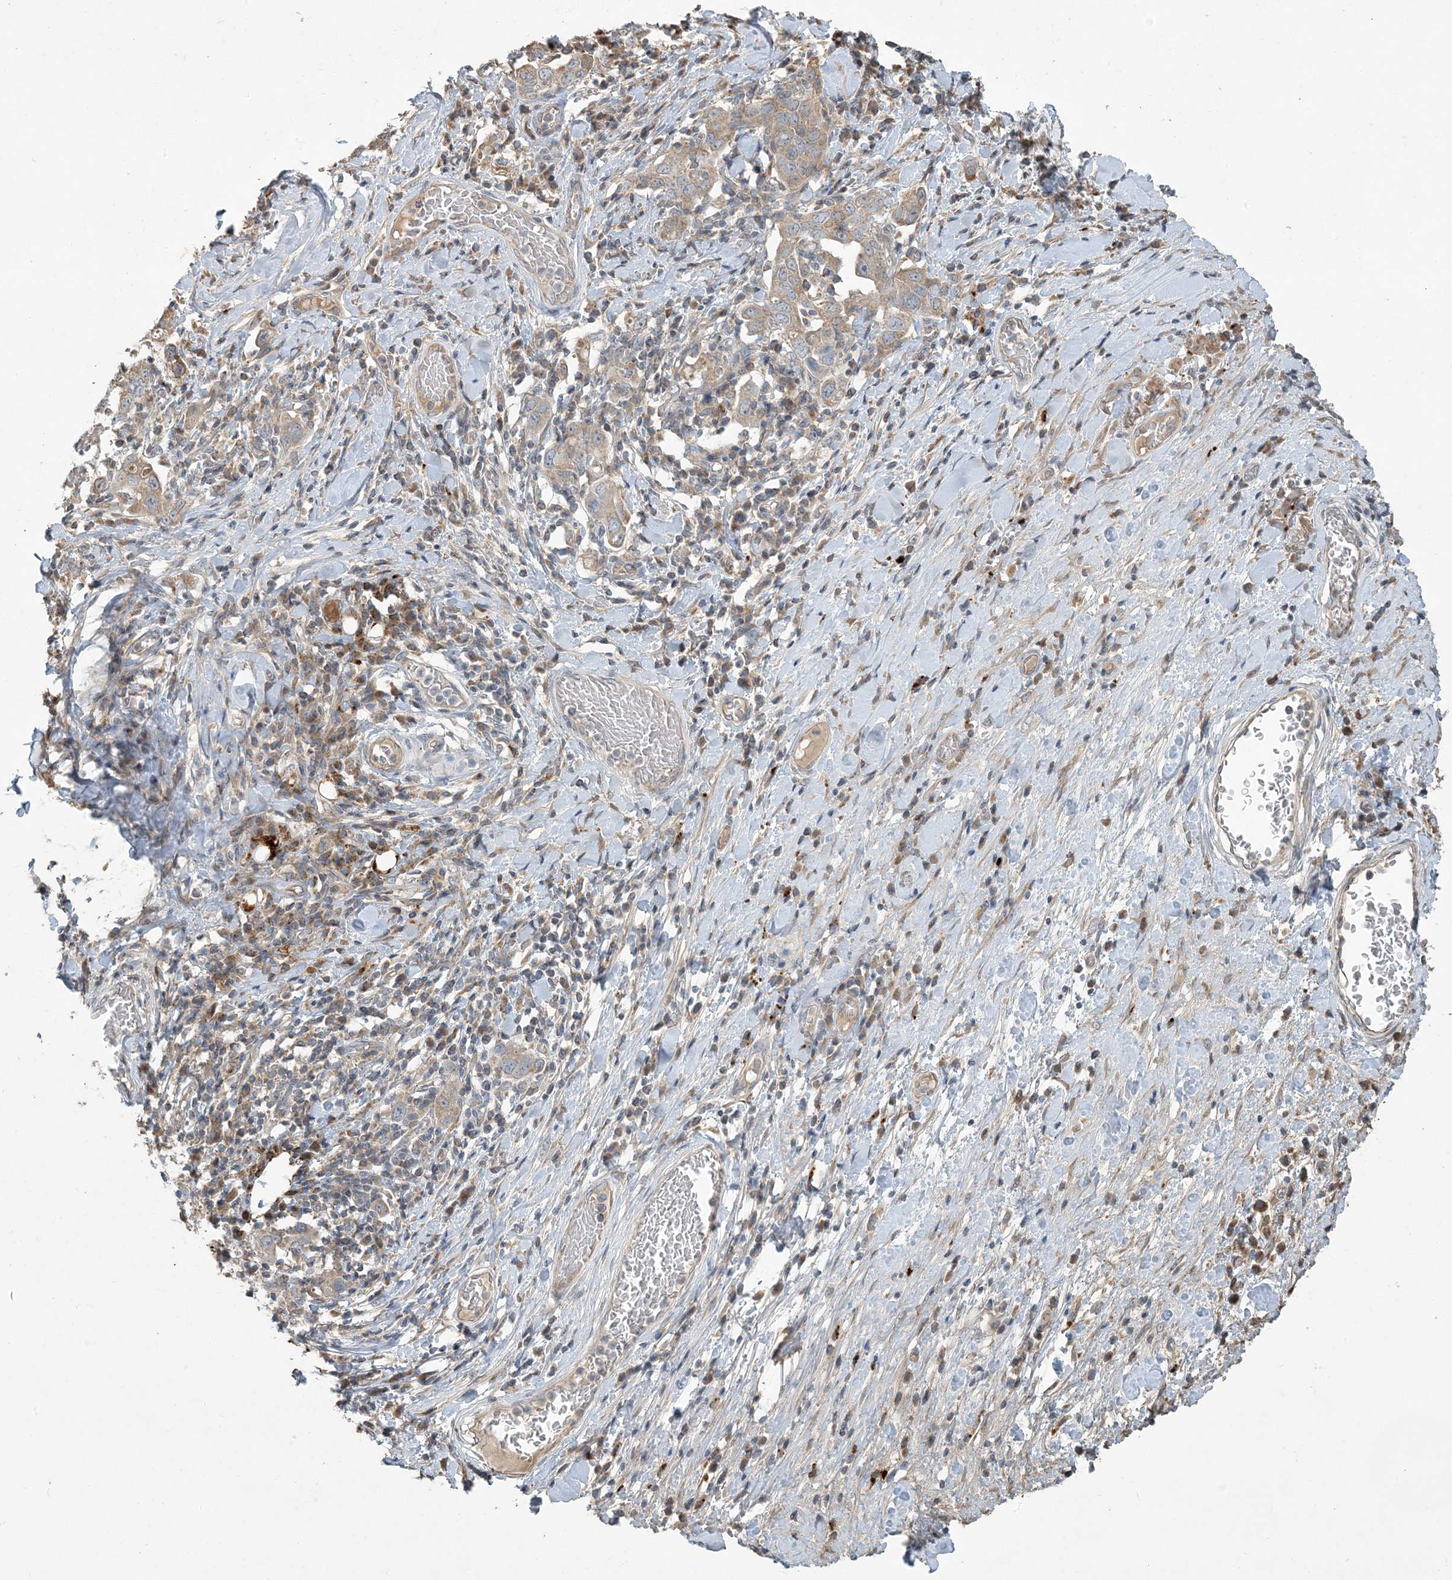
{"staining": {"intensity": "moderate", "quantity": ">75%", "location": "cytoplasmic/membranous"}, "tissue": "stomach cancer", "cell_type": "Tumor cells", "image_type": "cancer", "snomed": [{"axis": "morphology", "description": "Adenocarcinoma, NOS"}, {"axis": "topography", "description": "Stomach, upper"}], "caption": "A histopathology image of stomach cancer (adenocarcinoma) stained for a protein demonstrates moderate cytoplasmic/membranous brown staining in tumor cells.", "gene": "LTN1", "patient": {"sex": "male", "age": 62}}